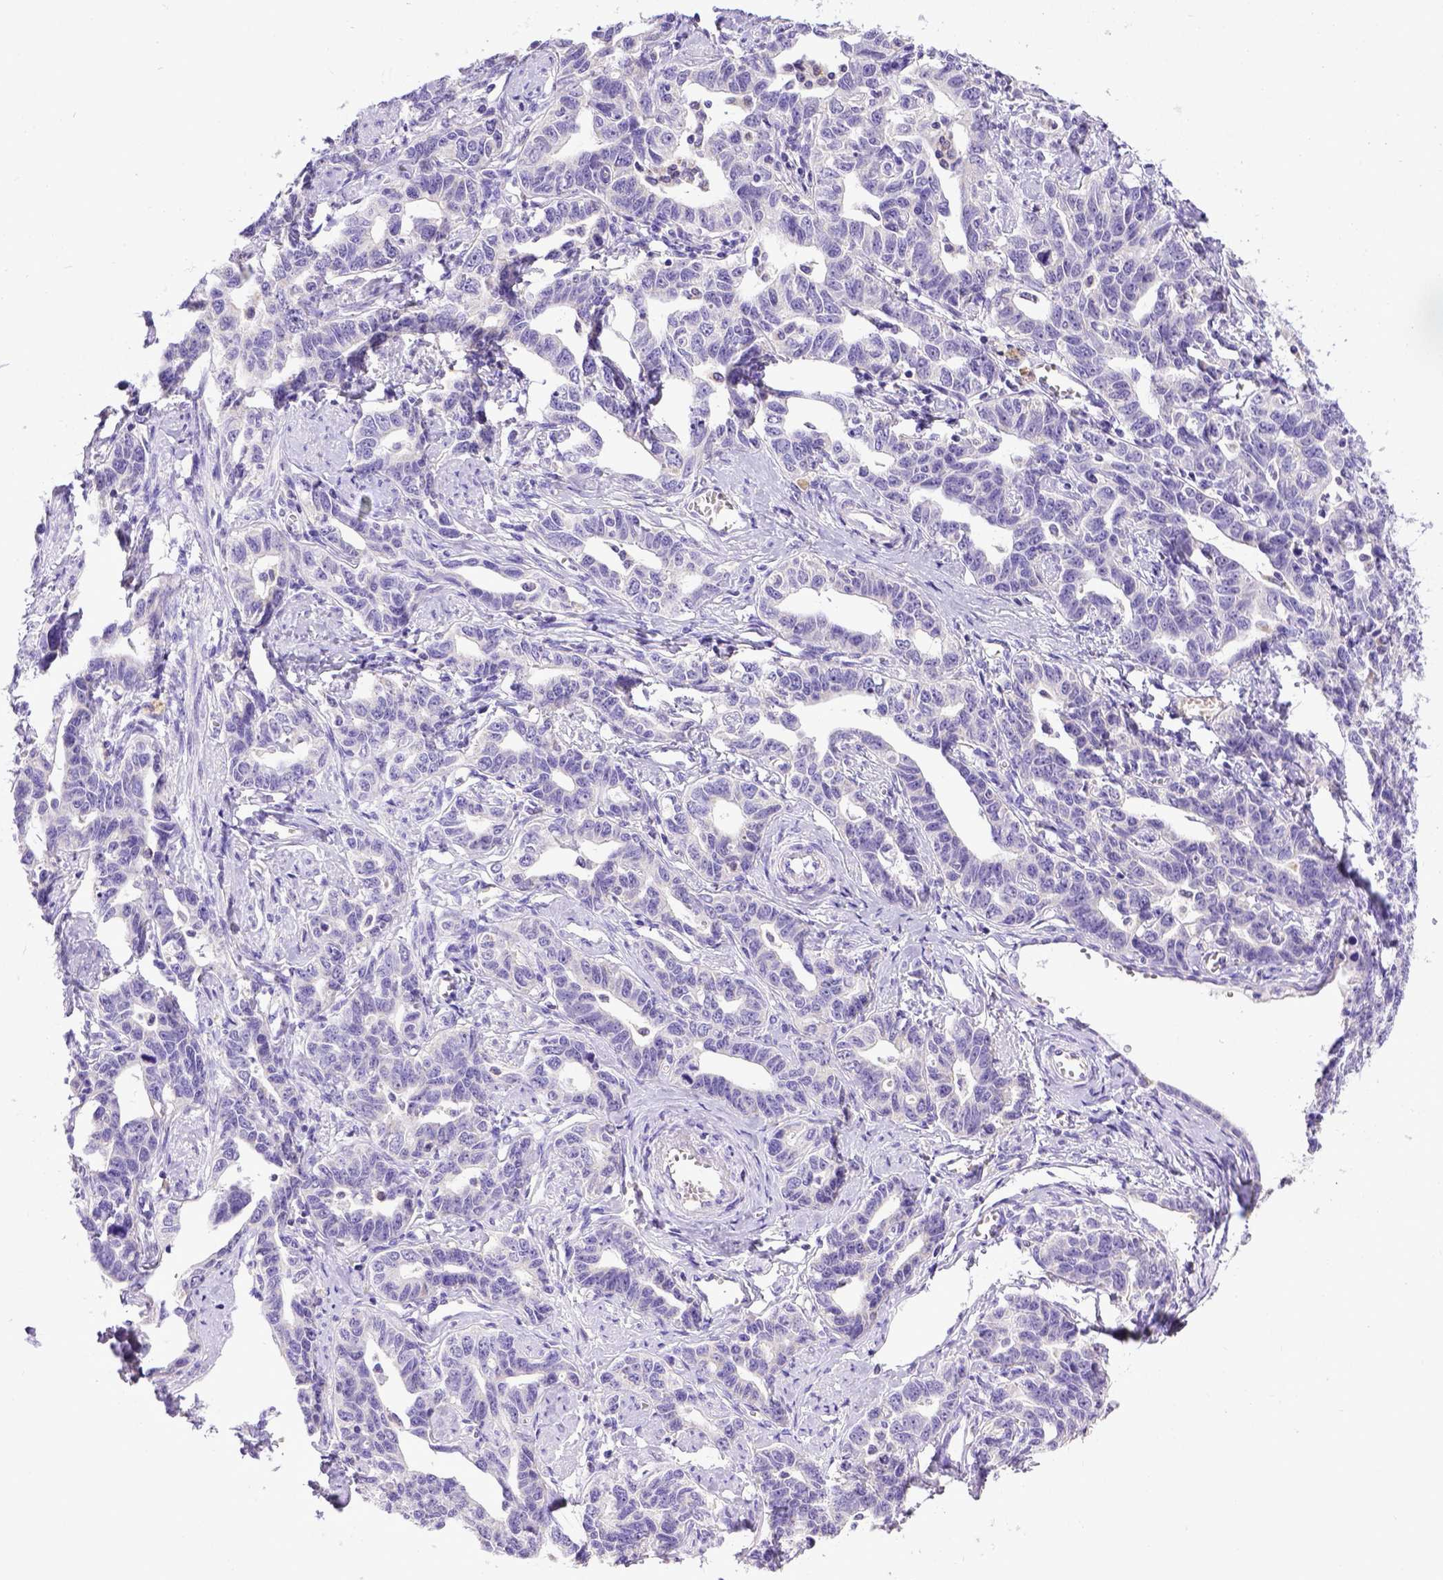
{"staining": {"intensity": "negative", "quantity": "none", "location": "none"}, "tissue": "ovarian cancer", "cell_type": "Tumor cells", "image_type": "cancer", "snomed": [{"axis": "morphology", "description": "Cystadenocarcinoma, serous, NOS"}, {"axis": "topography", "description": "Ovary"}], "caption": "There is no significant expression in tumor cells of ovarian cancer. (IHC, brightfield microscopy, high magnification).", "gene": "SPEF1", "patient": {"sex": "female", "age": 69}}